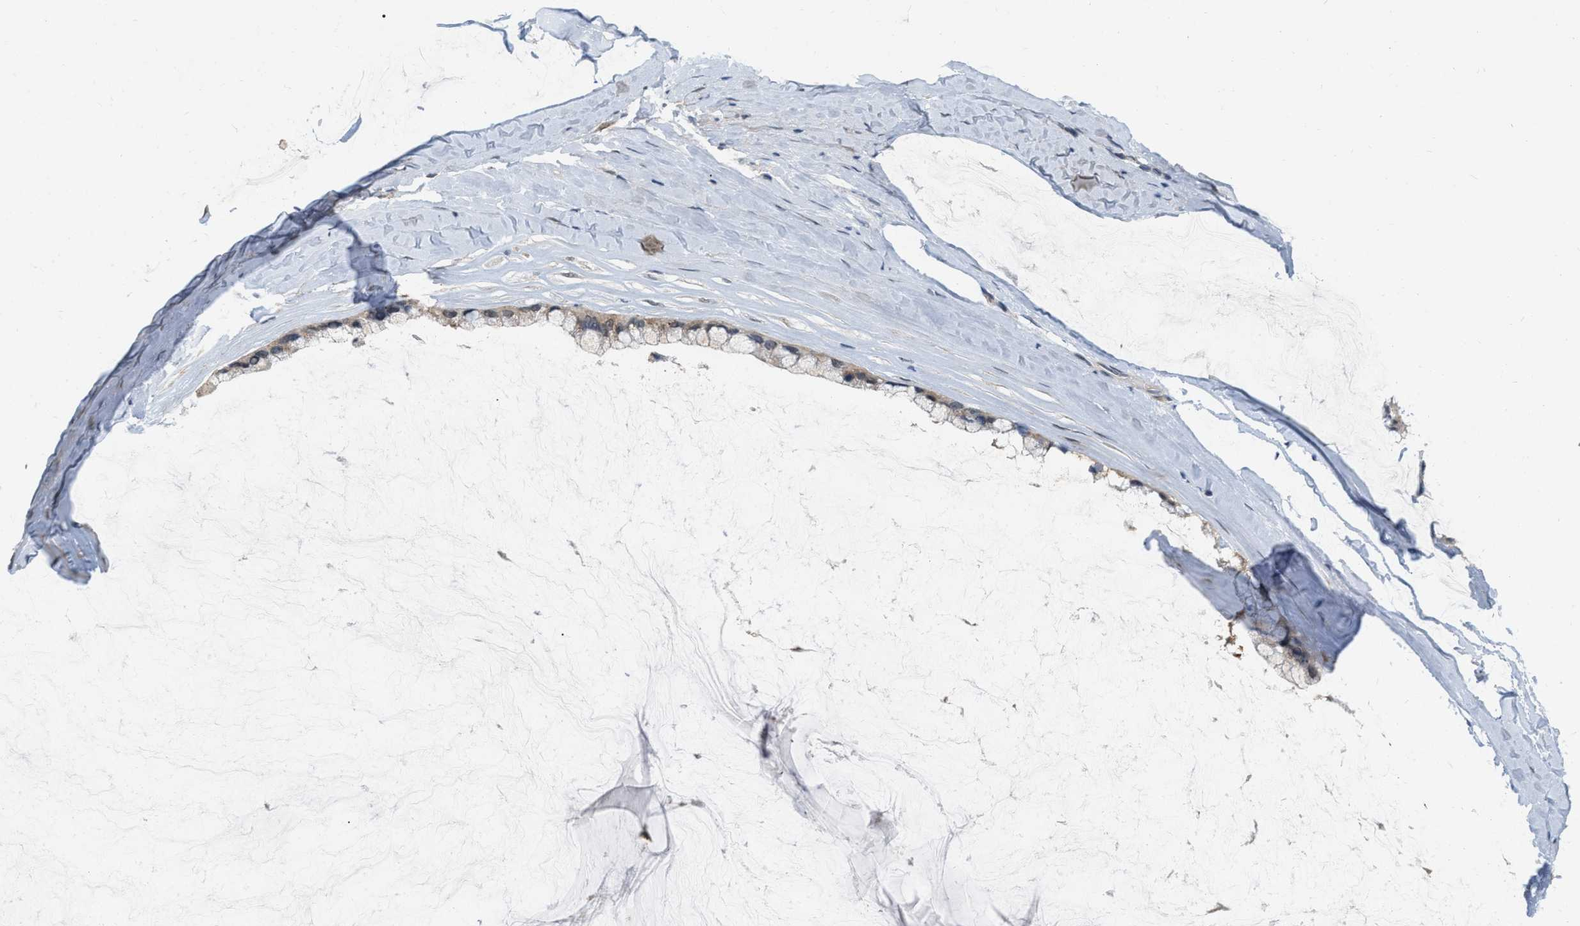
{"staining": {"intensity": "weak", "quantity": "<25%", "location": "cytoplasmic/membranous"}, "tissue": "ovarian cancer", "cell_type": "Tumor cells", "image_type": "cancer", "snomed": [{"axis": "morphology", "description": "Cystadenocarcinoma, mucinous, NOS"}, {"axis": "topography", "description": "Ovary"}], "caption": "Immunohistochemical staining of human ovarian mucinous cystadenocarcinoma reveals no significant expression in tumor cells.", "gene": "RUVBL1", "patient": {"sex": "female", "age": 39}}